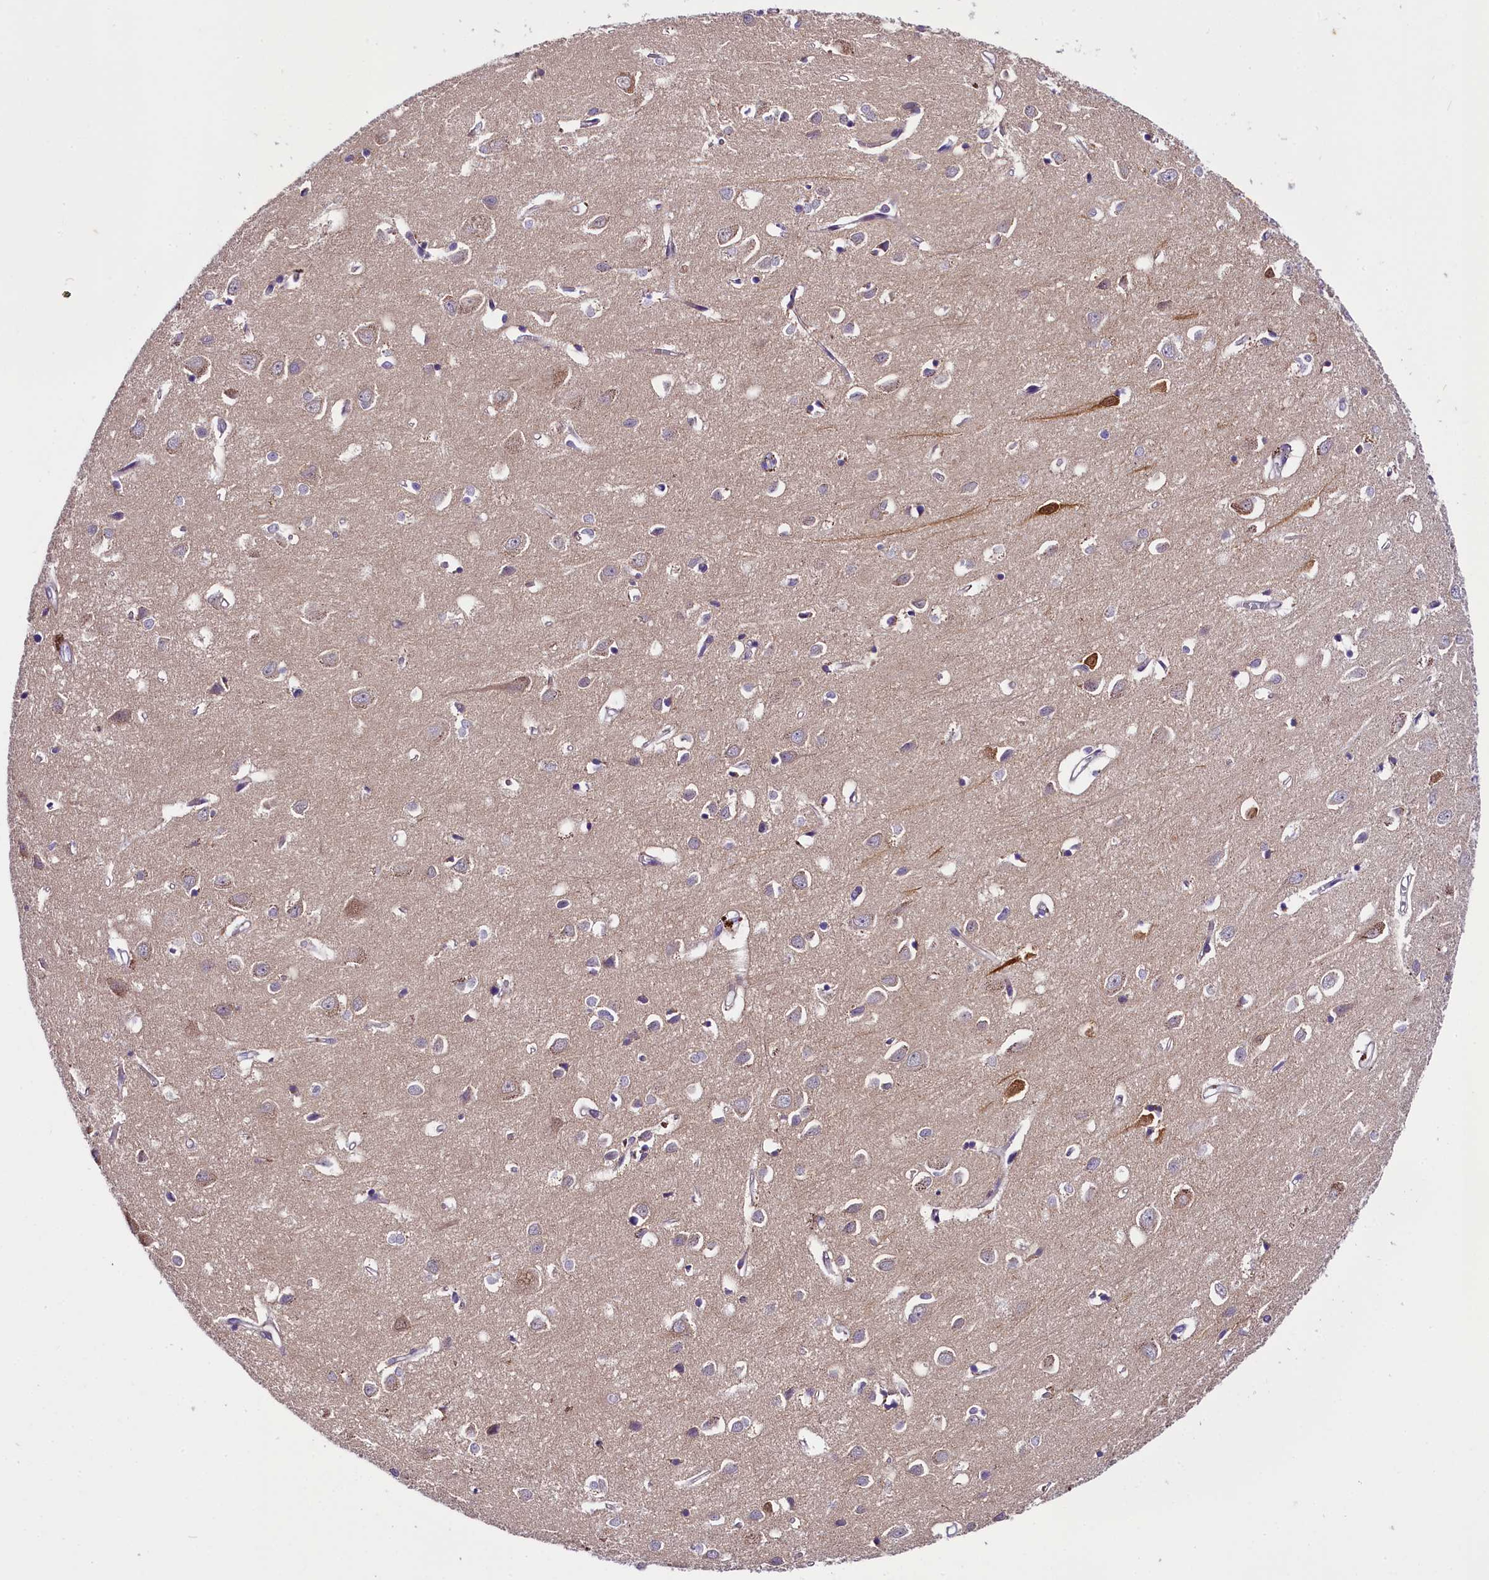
{"staining": {"intensity": "negative", "quantity": "none", "location": "none"}, "tissue": "cerebral cortex", "cell_type": "Endothelial cells", "image_type": "normal", "snomed": [{"axis": "morphology", "description": "Normal tissue, NOS"}, {"axis": "topography", "description": "Cerebral cortex"}], "caption": "IHC of unremarkable human cerebral cortex reveals no positivity in endothelial cells.", "gene": "OSGEP", "patient": {"sex": "female", "age": 64}}